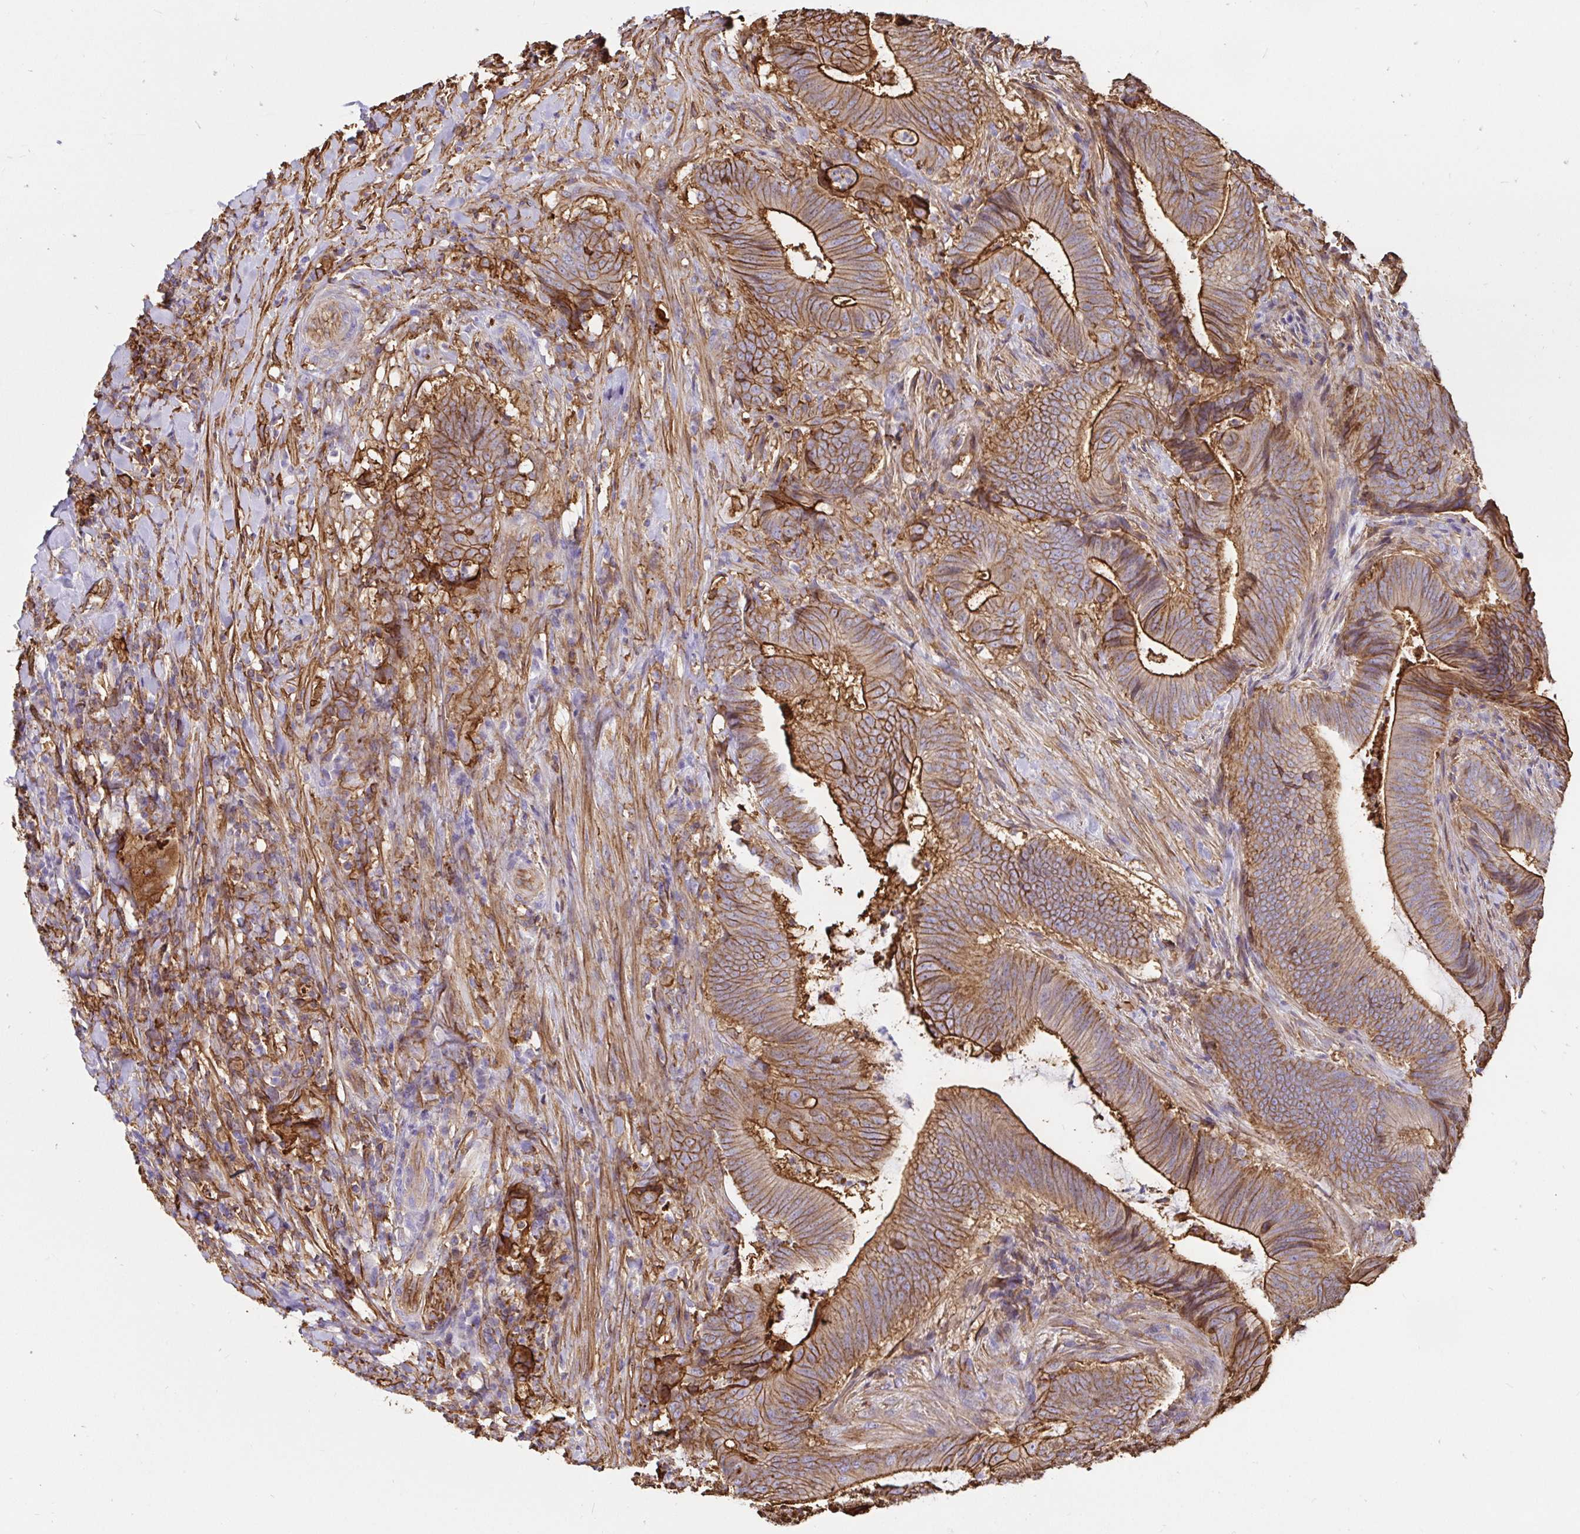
{"staining": {"intensity": "strong", "quantity": "25%-75%", "location": "cytoplasmic/membranous"}, "tissue": "colorectal cancer", "cell_type": "Tumor cells", "image_type": "cancer", "snomed": [{"axis": "morphology", "description": "Adenocarcinoma, NOS"}, {"axis": "topography", "description": "Colon"}], "caption": "This is an image of IHC staining of colorectal cancer, which shows strong expression in the cytoplasmic/membranous of tumor cells.", "gene": "ANXA2", "patient": {"sex": "female", "age": 43}}